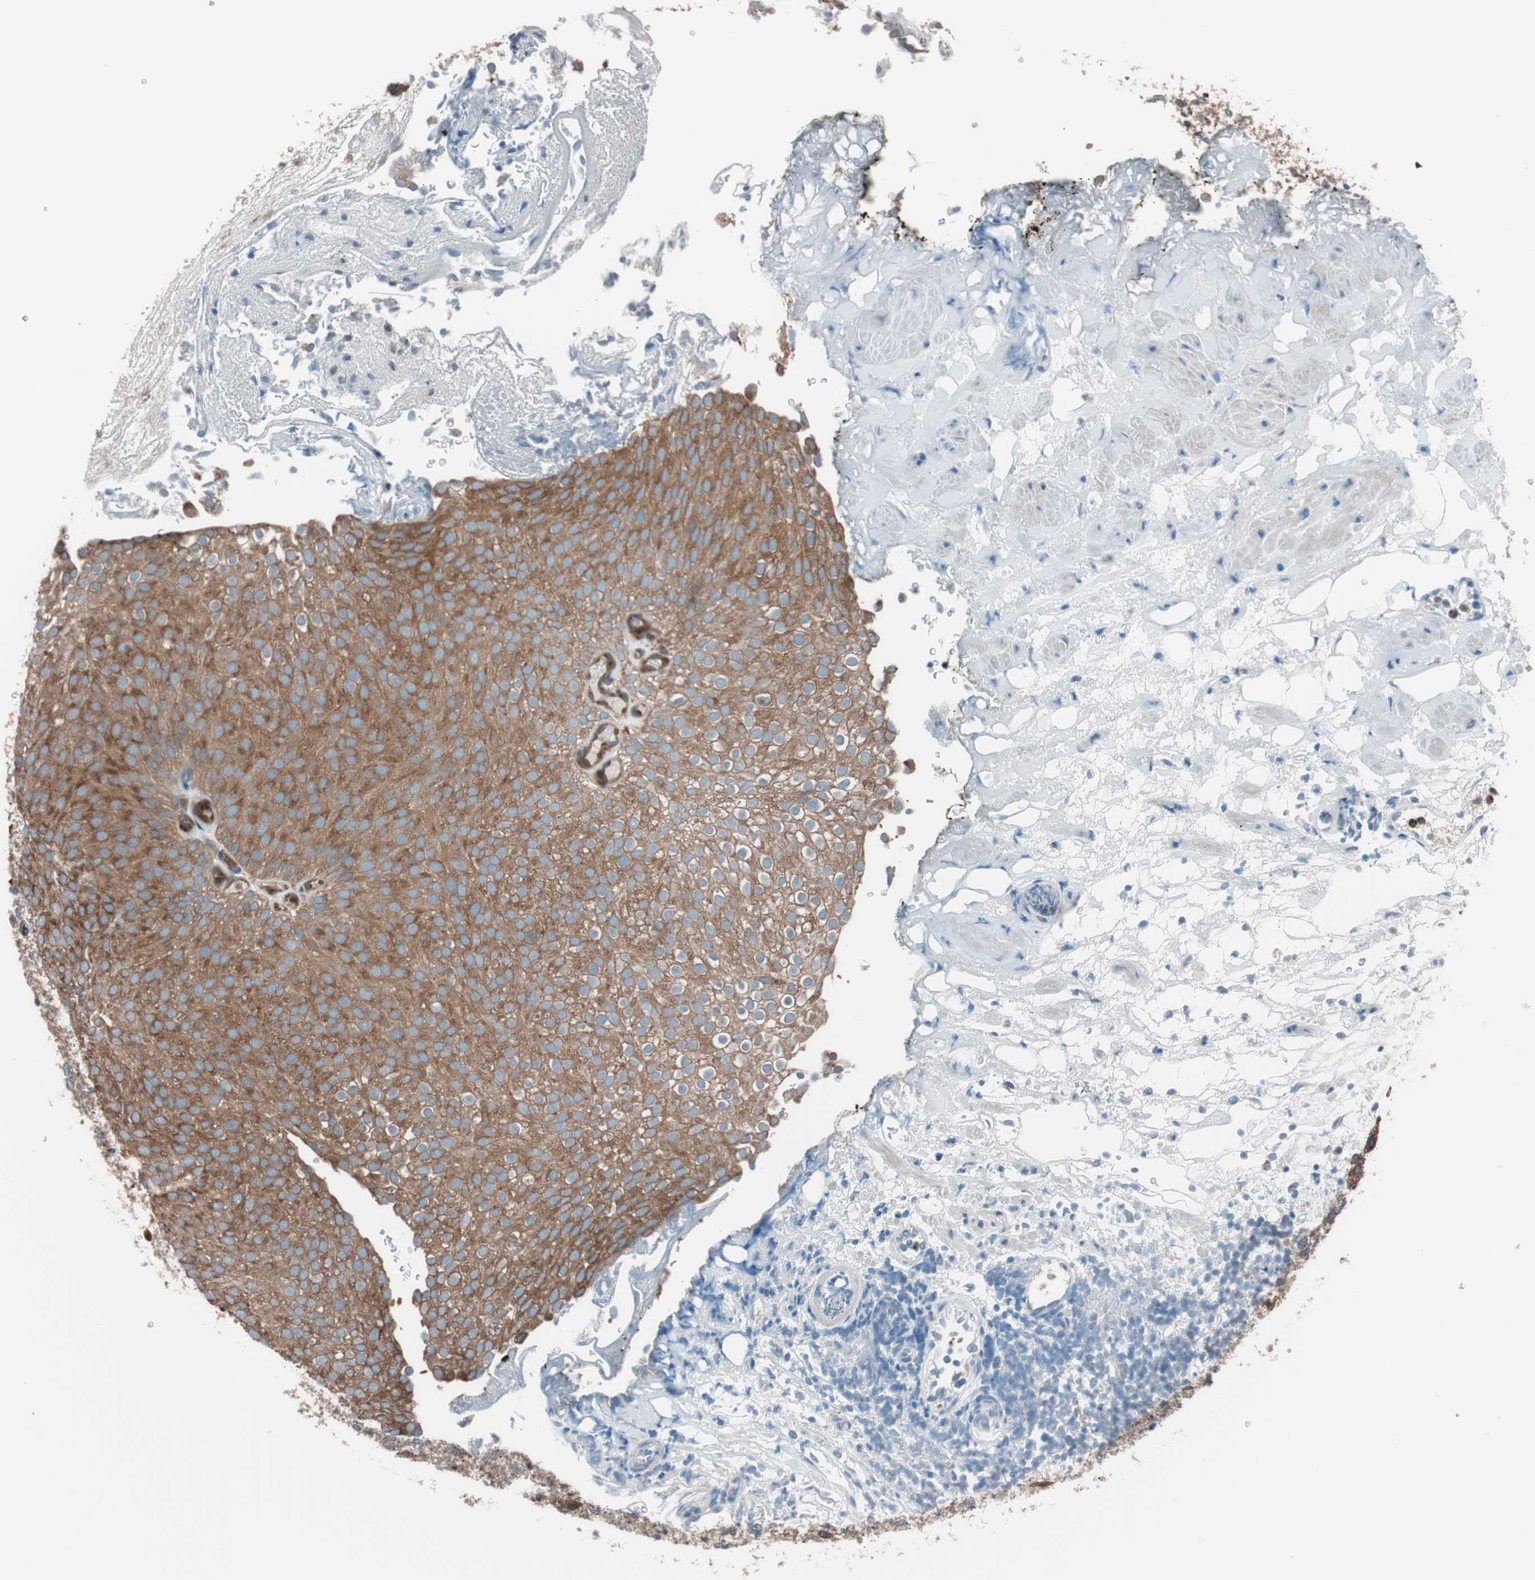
{"staining": {"intensity": "moderate", "quantity": ">75%", "location": "cytoplasmic/membranous"}, "tissue": "urothelial cancer", "cell_type": "Tumor cells", "image_type": "cancer", "snomed": [{"axis": "morphology", "description": "Urothelial carcinoma, Low grade"}, {"axis": "topography", "description": "Urinary bladder"}], "caption": "Tumor cells demonstrate medium levels of moderate cytoplasmic/membranous positivity in approximately >75% of cells in urothelial cancer.", "gene": "SEC31A", "patient": {"sex": "male", "age": 78}}